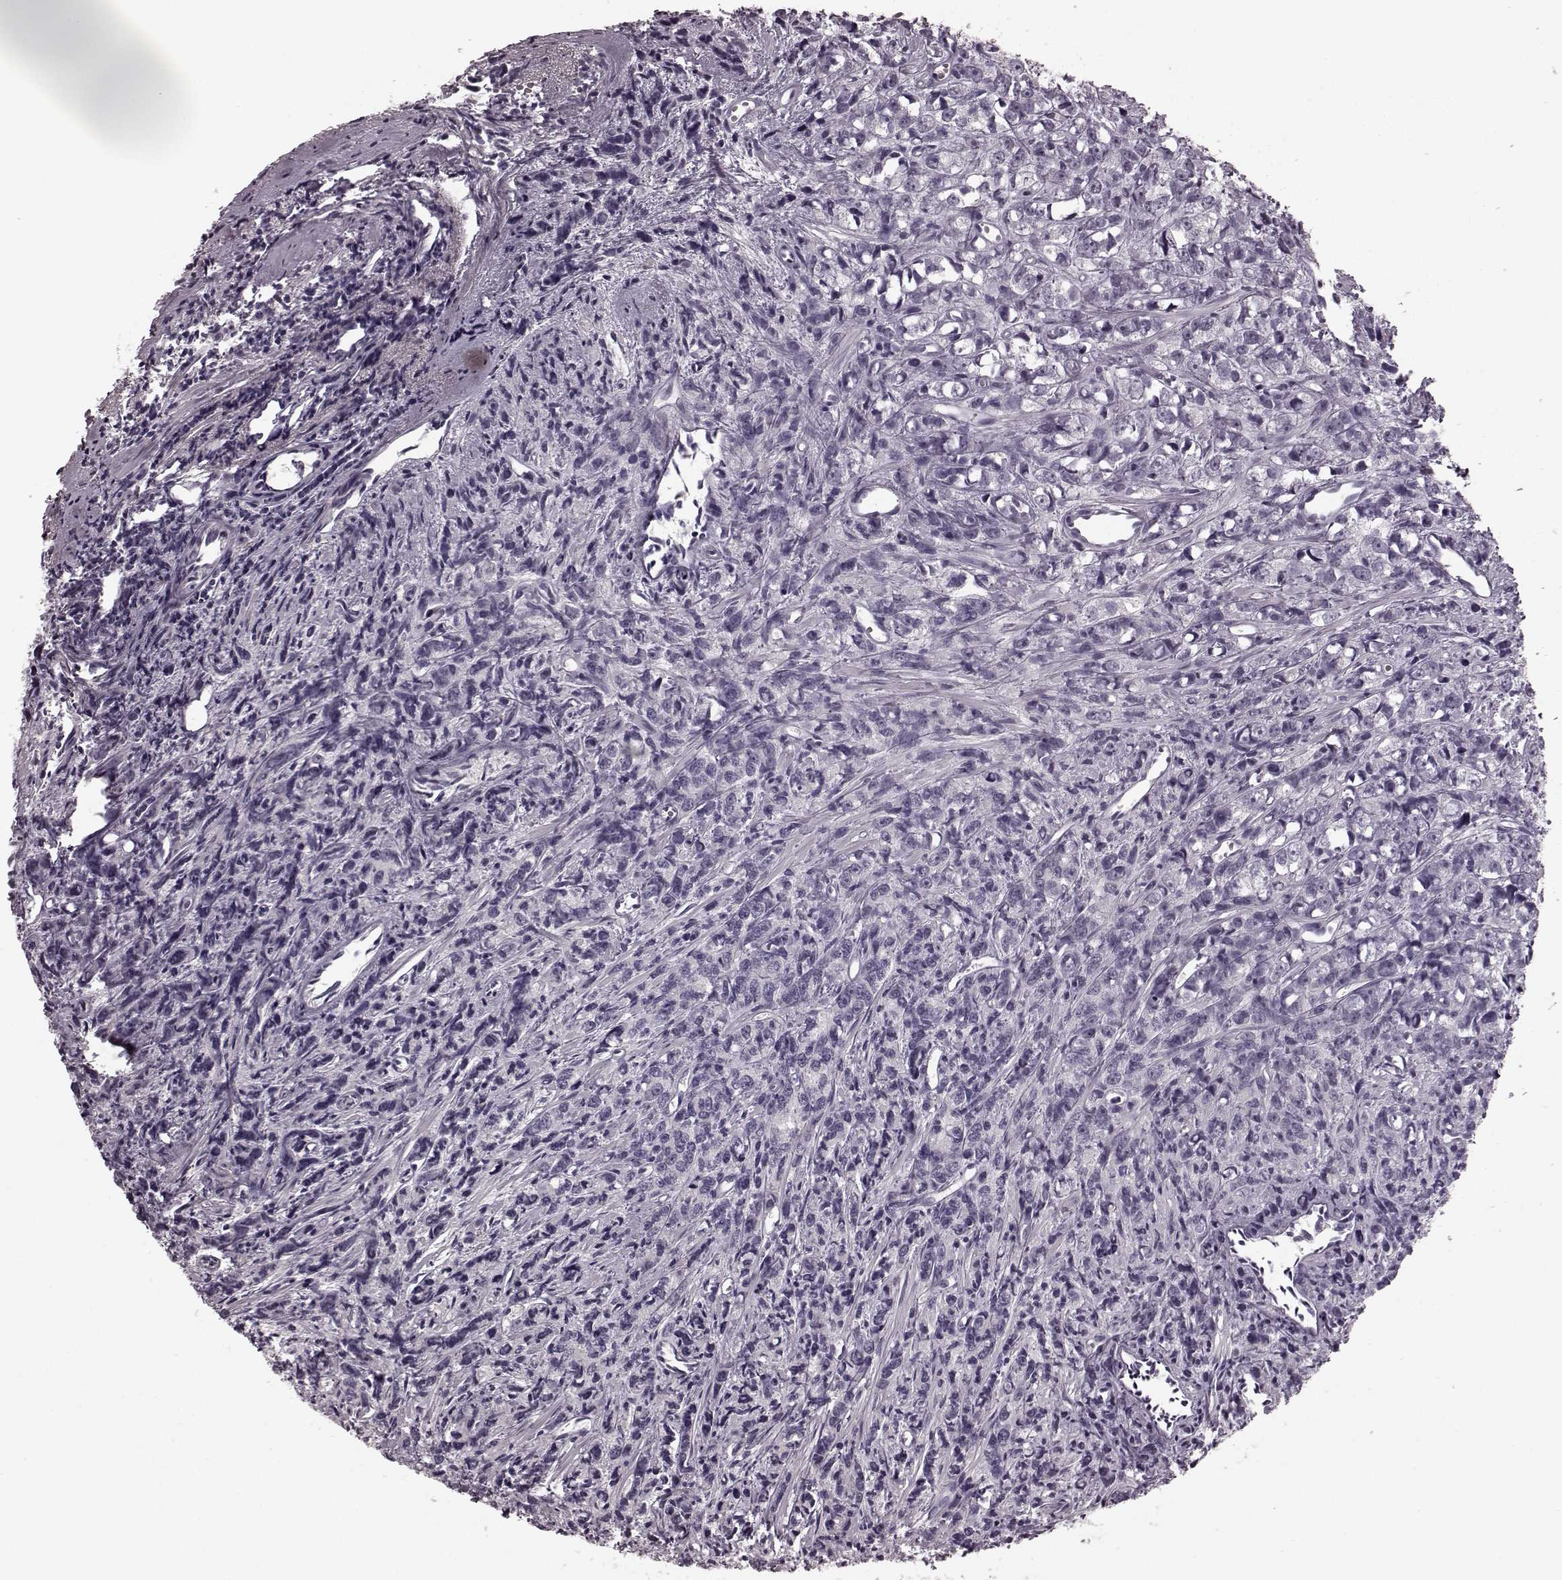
{"staining": {"intensity": "negative", "quantity": "none", "location": "none"}, "tissue": "prostate cancer", "cell_type": "Tumor cells", "image_type": "cancer", "snomed": [{"axis": "morphology", "description": "Adenocarcinoma, High grade"}, {"axis": "topography", "description": "Prostate"}], "caption": "Tumor cells show no significant staining in prostate adenocarcinoma (high-grade).", "gene": "TRPM1", "patient": {"sex": "male", "age": 77}}